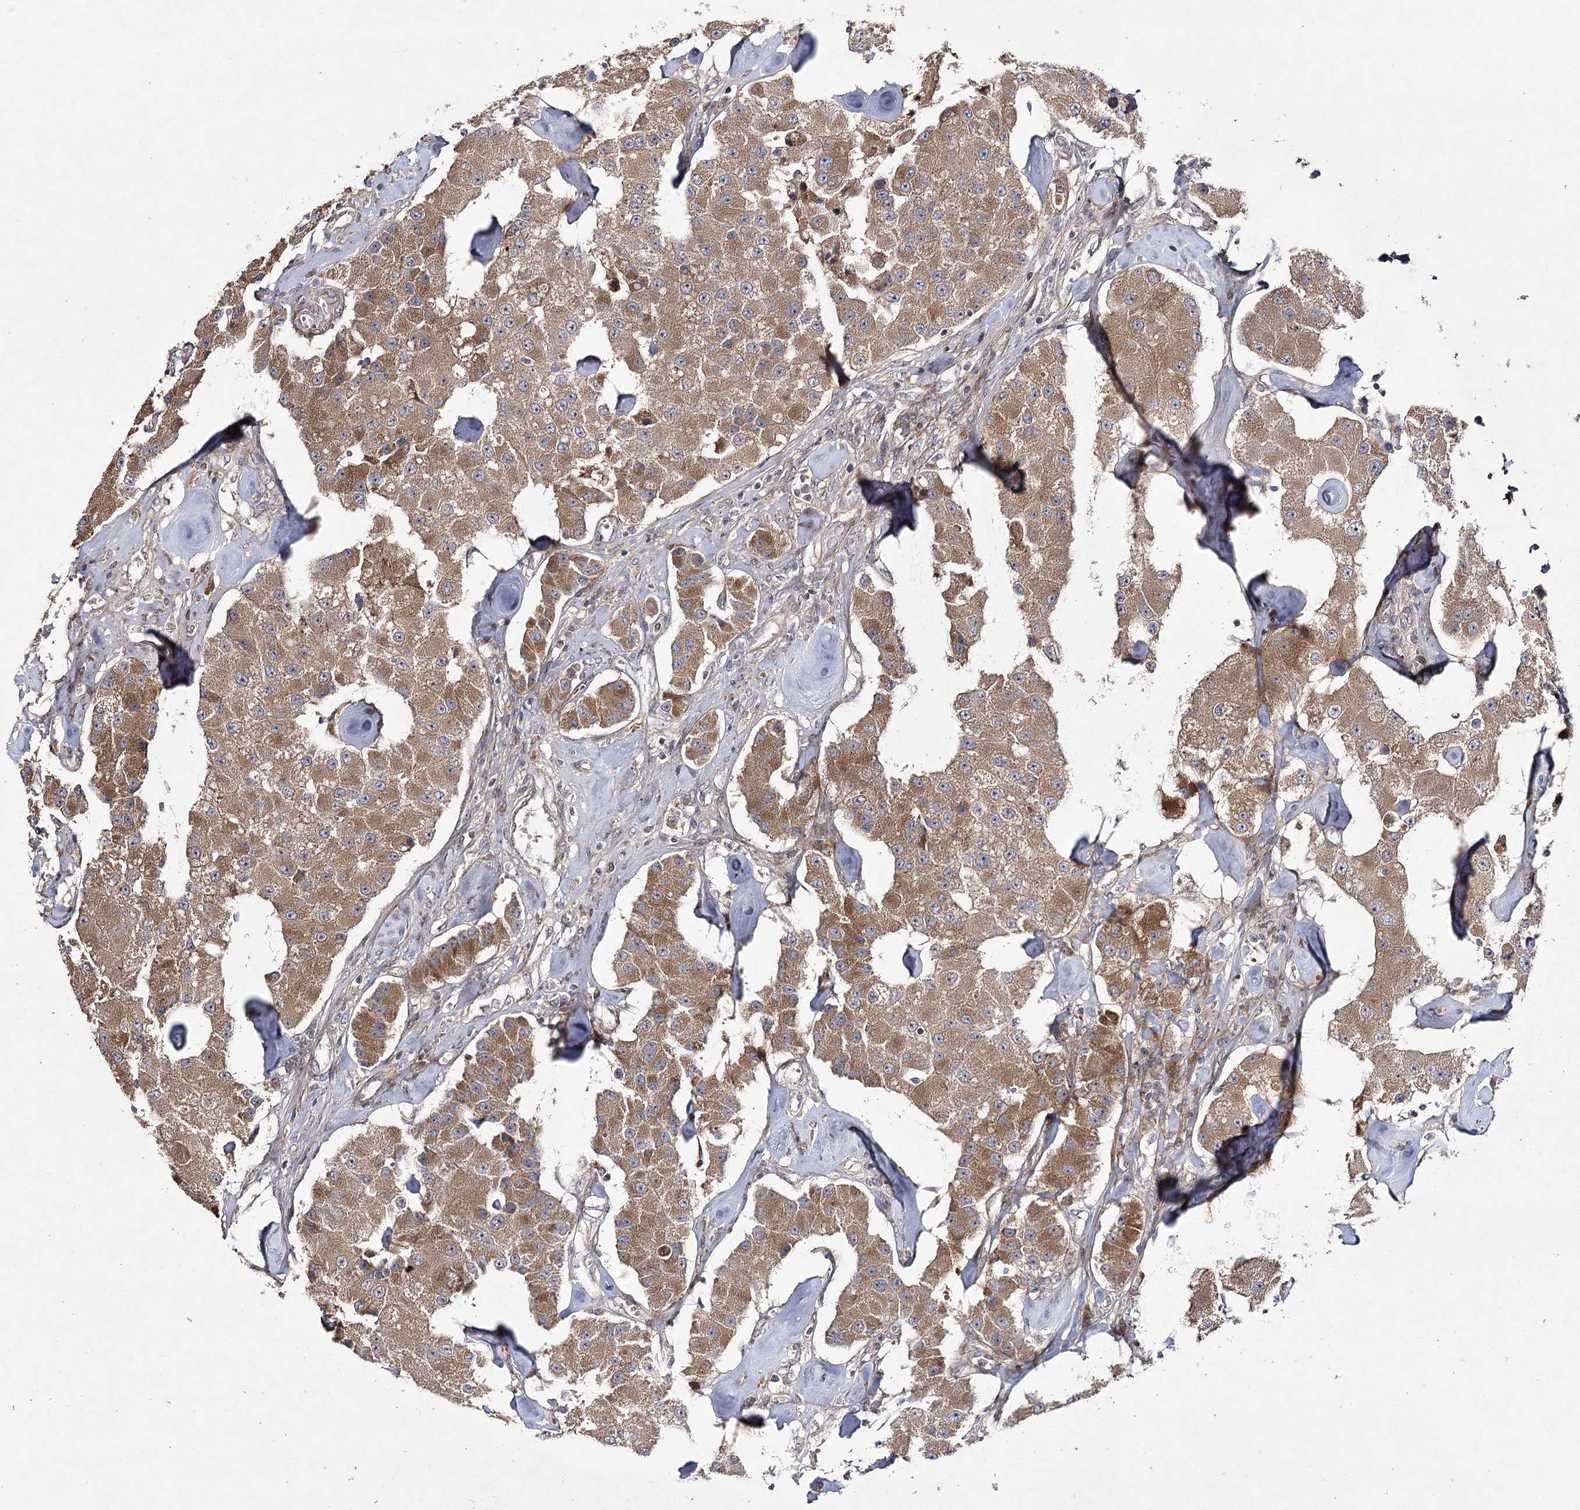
{"staining": {"intensity": "moderate", "quantity": ">75%", "location": "cytoplasmic/membranous"}, "tissue": "carcinoid", "cell_type": "Tumor cells", "image_type": "cancer", "snomed": [{"axis": "morphology", "description": "Carcinoid, malignant, NOS"}, {"axis": "topography", "description": "Pancreas"}], "caption": "This photomicrograph displays carcinoid stained with immunohistochemistry to label a protein in brown. The cytoplasmic/membranous of tumor cells show moderate positivity for the protein. Nuclei are counter-stained blue.", "gene": "OBSL1", "patient": {"sex": "male", "age": 41}}